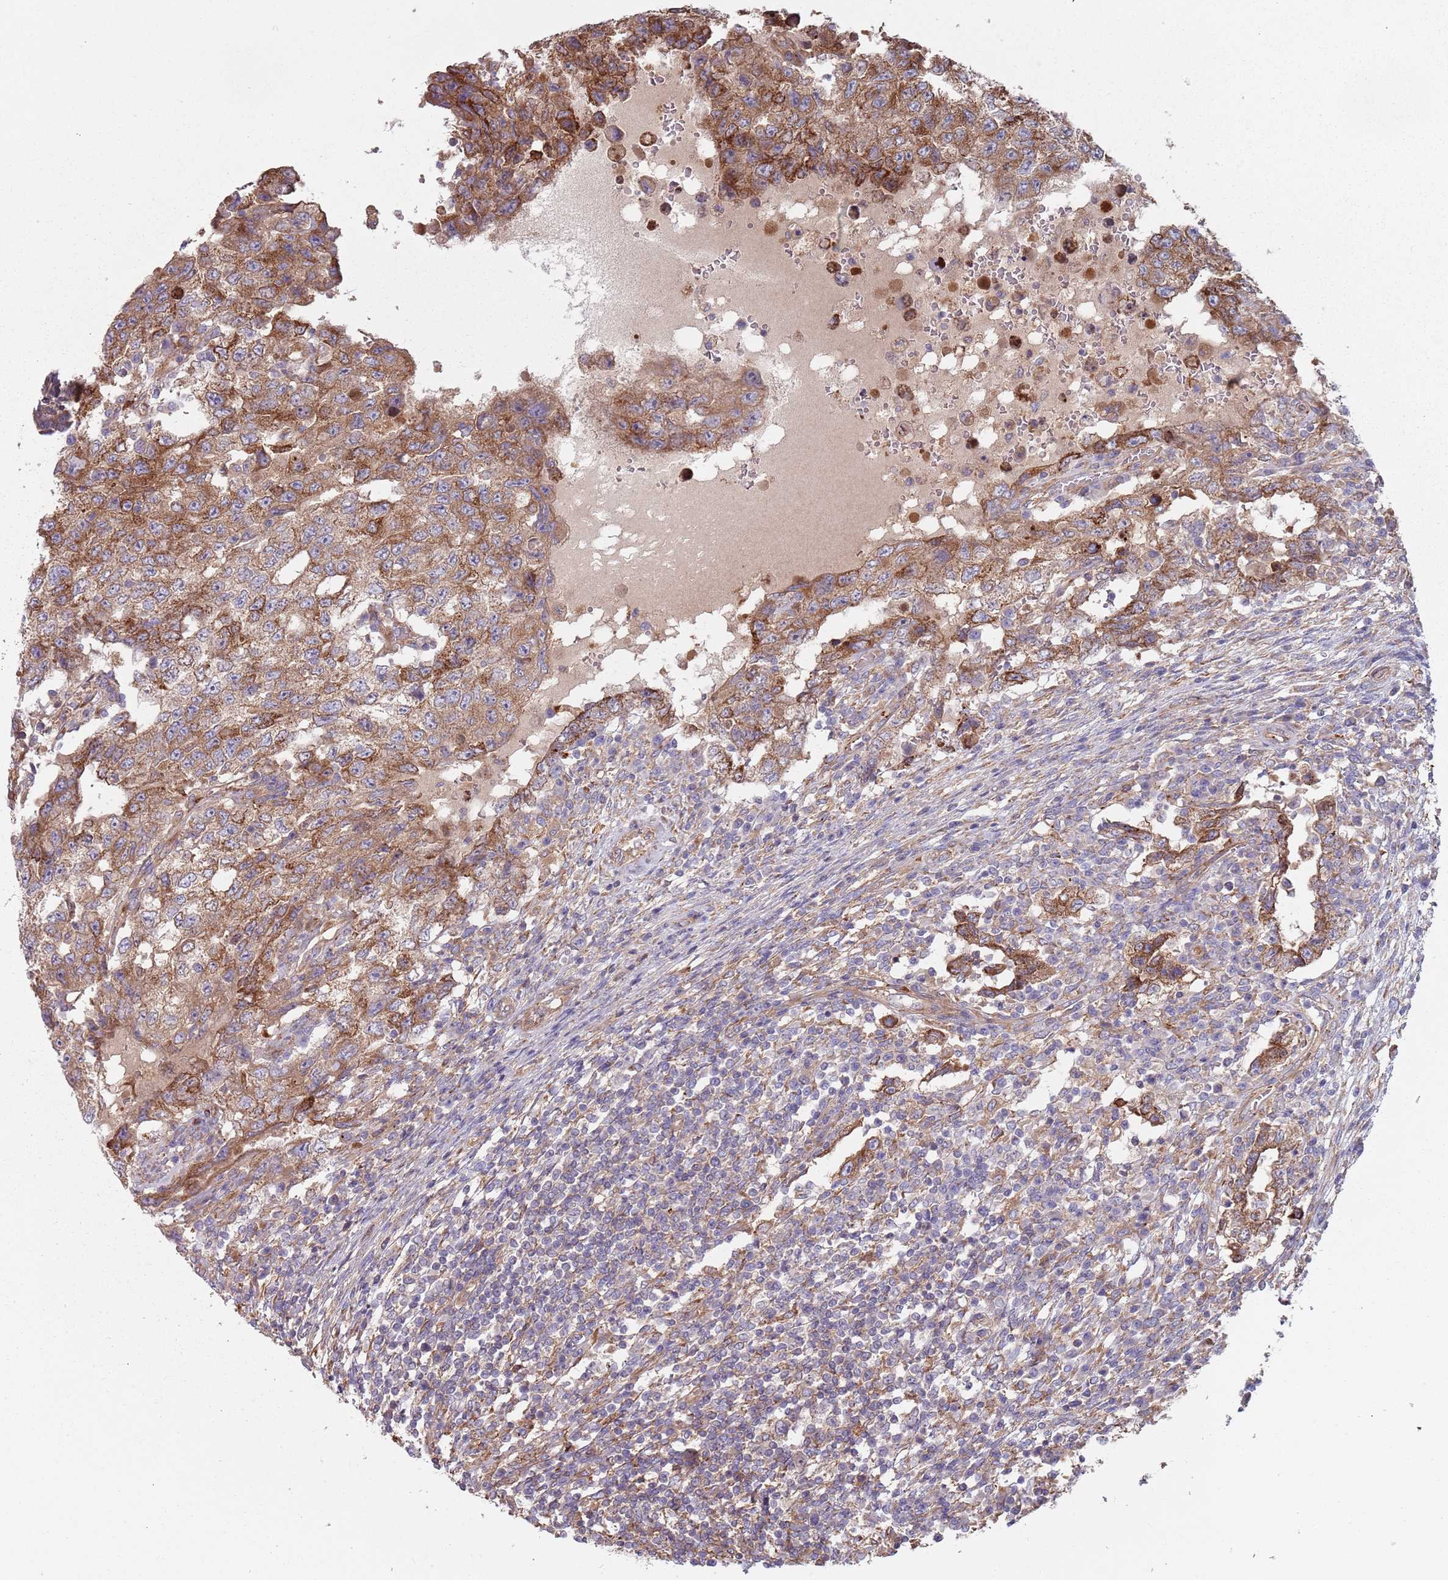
{"staining": {"intensity": "moderate", "quantity": ">75%", "location": "cytoplasmic/membranous"}, "tissue": "testis cancer", "cell_type": "Tumor cells", "image_type": "cancer", "snomed": [{"axis": "morphology", "description": "Carcinoma, Embryonal, NOS"}, {"axis": "topography", "description": "Testis"}], "caption": "A high-resolution image shows IHC staining of testis cancer (embryonal carcinoma), which demonstrates moderate cytoplasmic/membranous positivity in about >75% of tumor cells.", "gene": "SPDL1", "patient": {"sex": "male", "age": 26}}